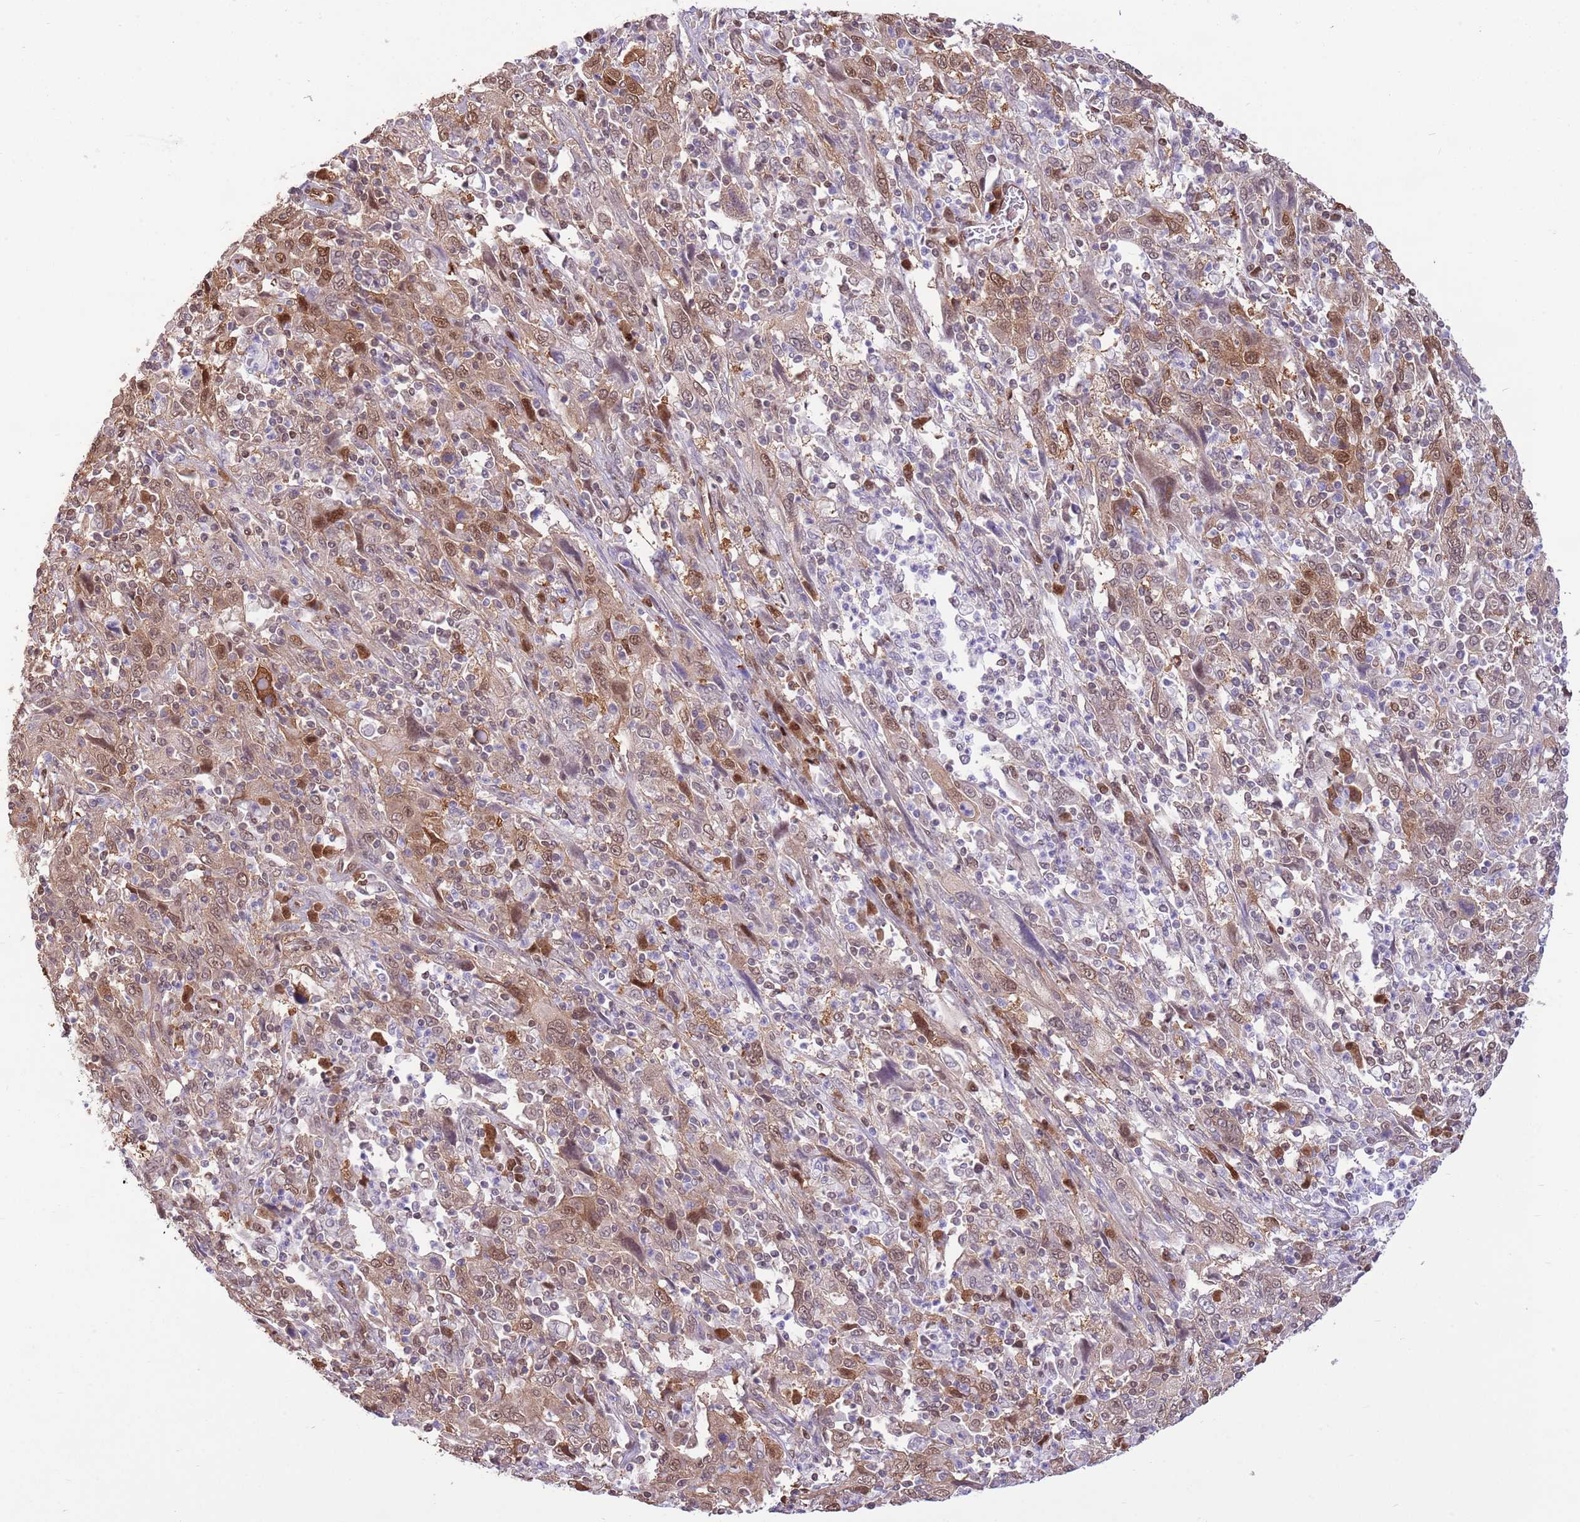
{"staining": {"intensity": "moderate", "quantity": "25%-75%", "location": "cytoplasmic/membranous,nuclear"}, "tissue": "cervical cancer", "cell_type": "Tumor cells", "image_type": "cancer", "snomed": [{"axis": "morphology", "description": "Squamous cell carcinoma, NOS"}, {"axis": "topography", "description": "Cervix"}], "caption": "A micrograph of human cervical cancer stained for a protein demonstrates moderate cytoplasmic/membranous and nuclear brown staining in tumor cells.", "gene": "NSFL1C", "patient": {"sex": "female", "age": 46}}